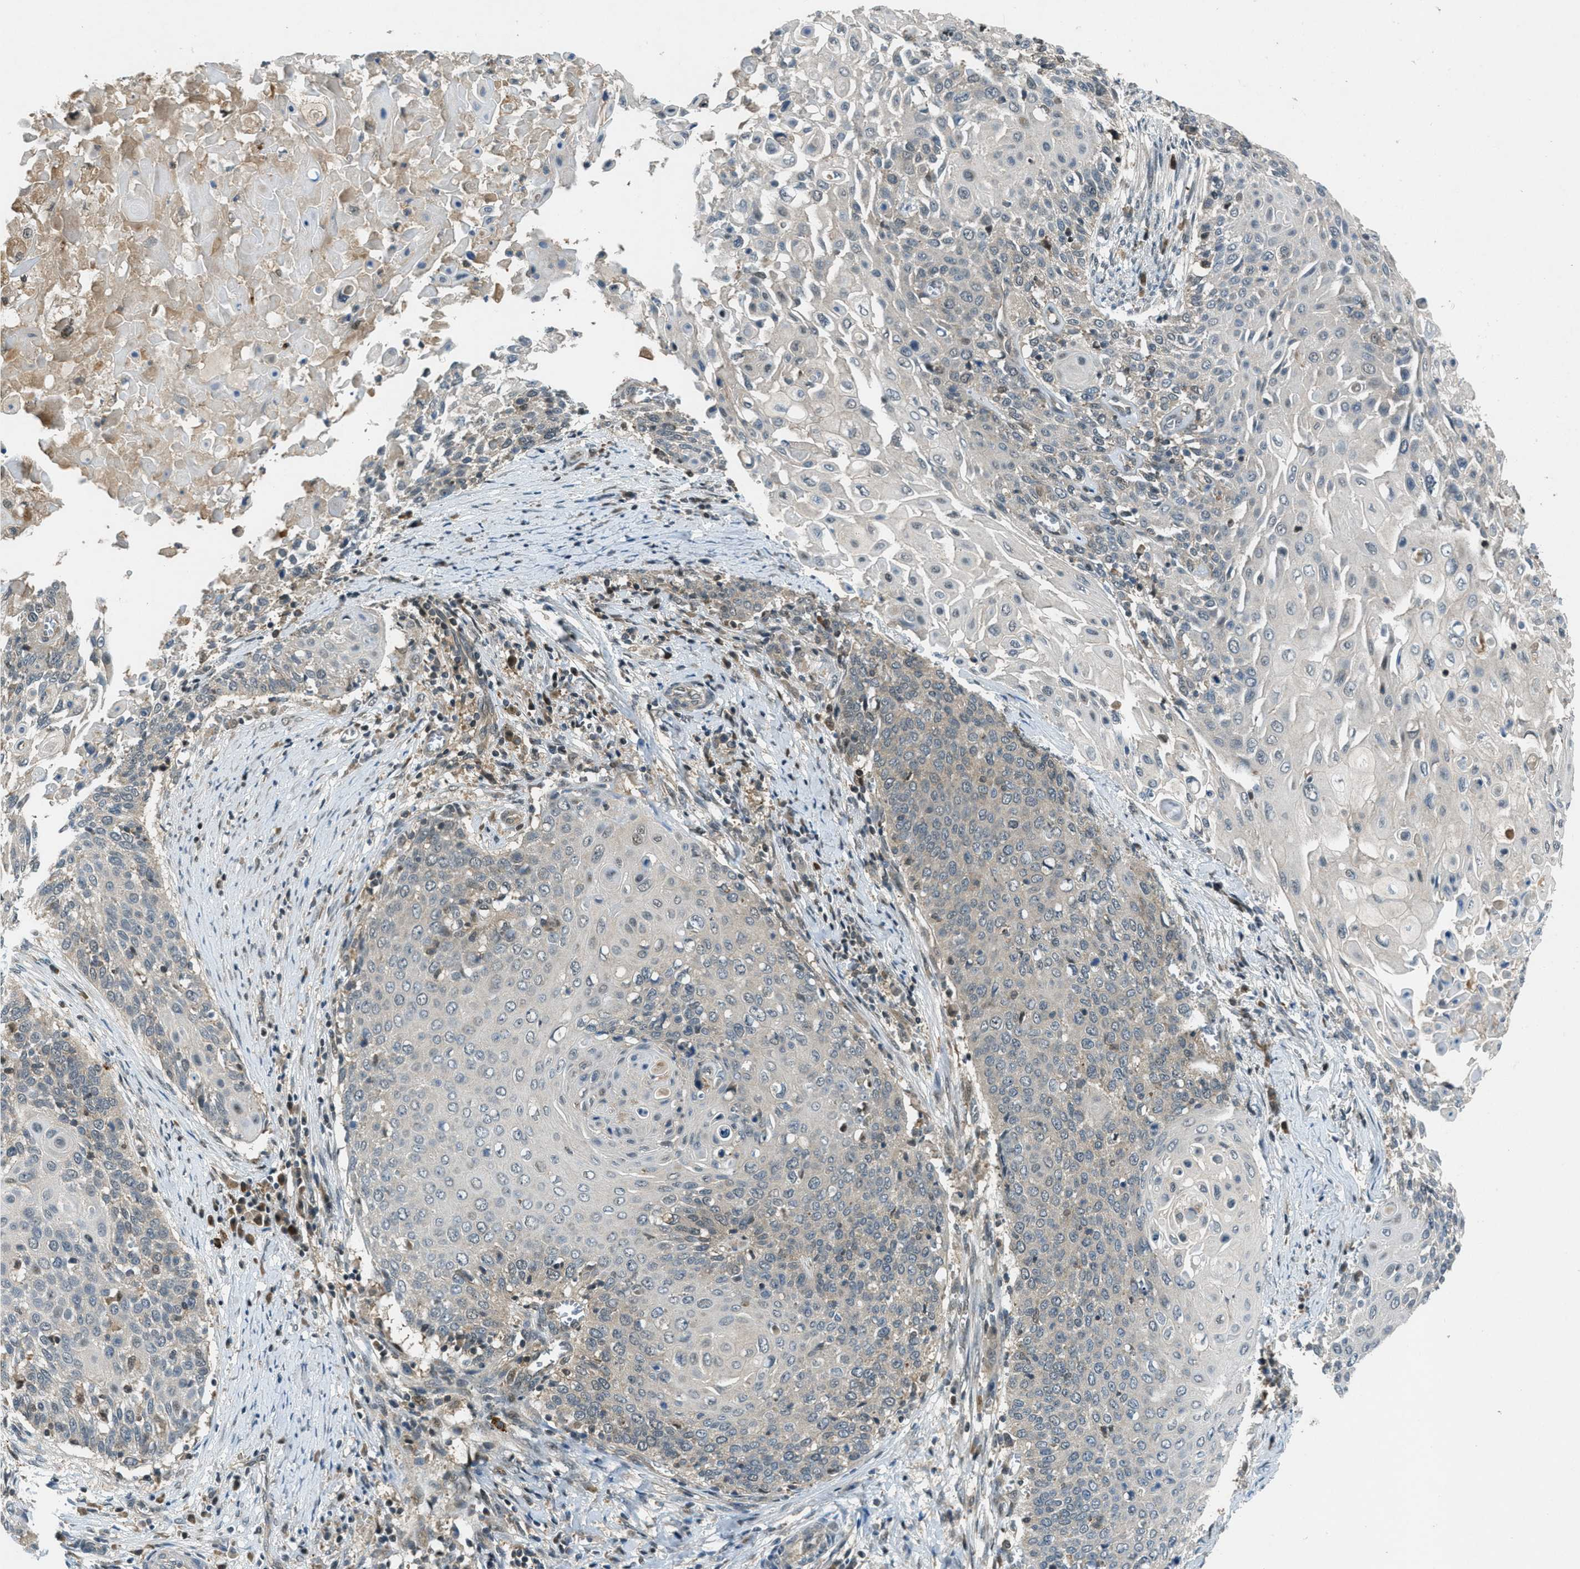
{"staining": {"intensity": "negative", "quantity": "none", "location": "none"}, "tissue": "cervical cancer", "cell_type": "Tumor cells", "image_type": "cancer", "snomed": [{"axis": "morphology", "description": "Squamous cell carcinoma, NOS"}, {"axis": "topography", "description": "Cervix"}], "caption": "Protein analysis of squamous cell carcinoma (cervical) demonstrates no significant expression in tumor cells. The staining is performed using DAB (3,3'-diaminobenzidine) brown chromogen with nuclei counter-stained in using hematoxylin.", "gene": "DUSP6", "patient": {"sex": "female", "age": 39}}